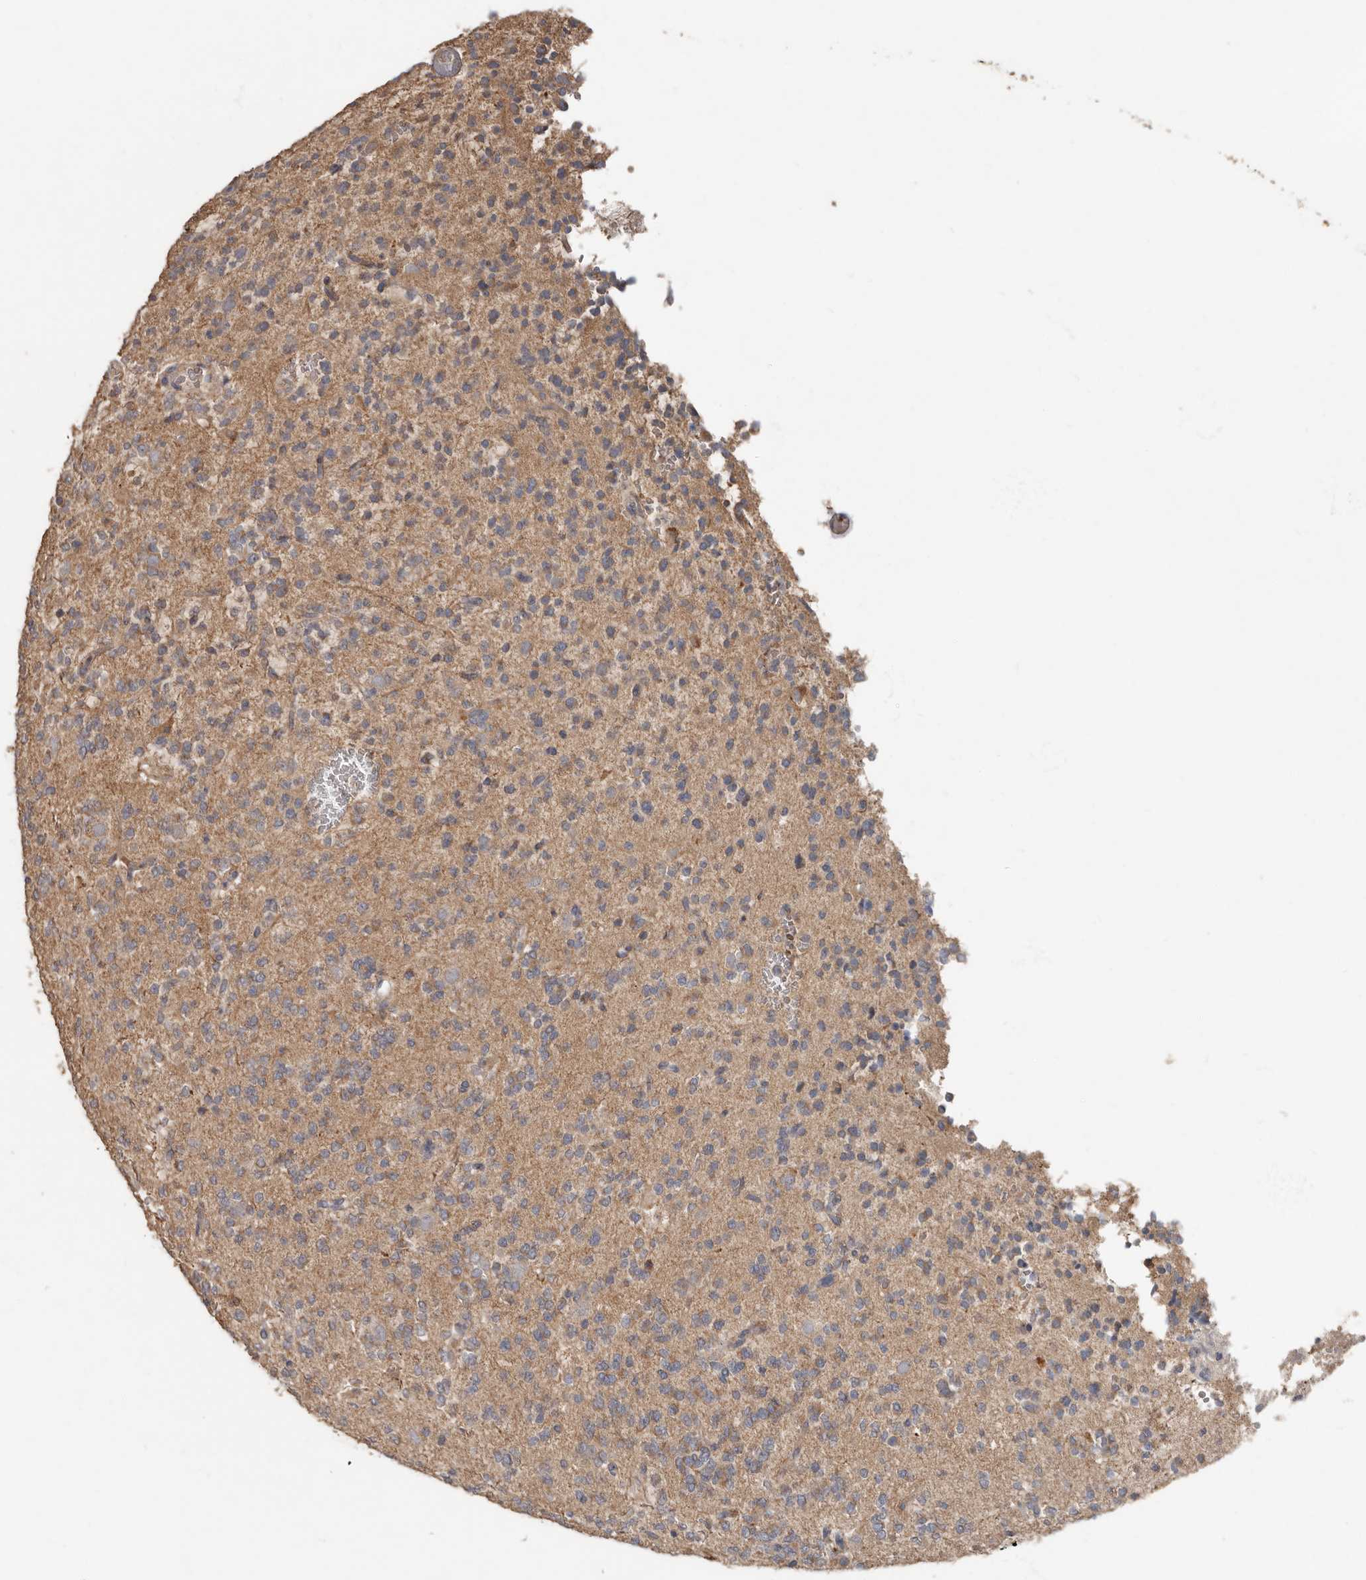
{"staining": {"intensity": "weak", "quantity": "<25%", "location": "cytoplasmic/membranous"}, "tissue": "glioma", "cell_type": "Tumor cells", "image_type": "cancer", "snomed": [{"axis": "morphology", "description": "Glioma, malignant, Low grade"}, {"axis": "topography", "description": "Brain"}], "caption": "A micrograph of human malignant glioma (low-grade) is negative for staining in tumor cells. (Stains: DAB IHC with hematoxylin counter stain, Microscopy: brightfield microscopy at high magnification).", "gene": "KIF26B", "patient": {"sex": "male", "age": 38}}